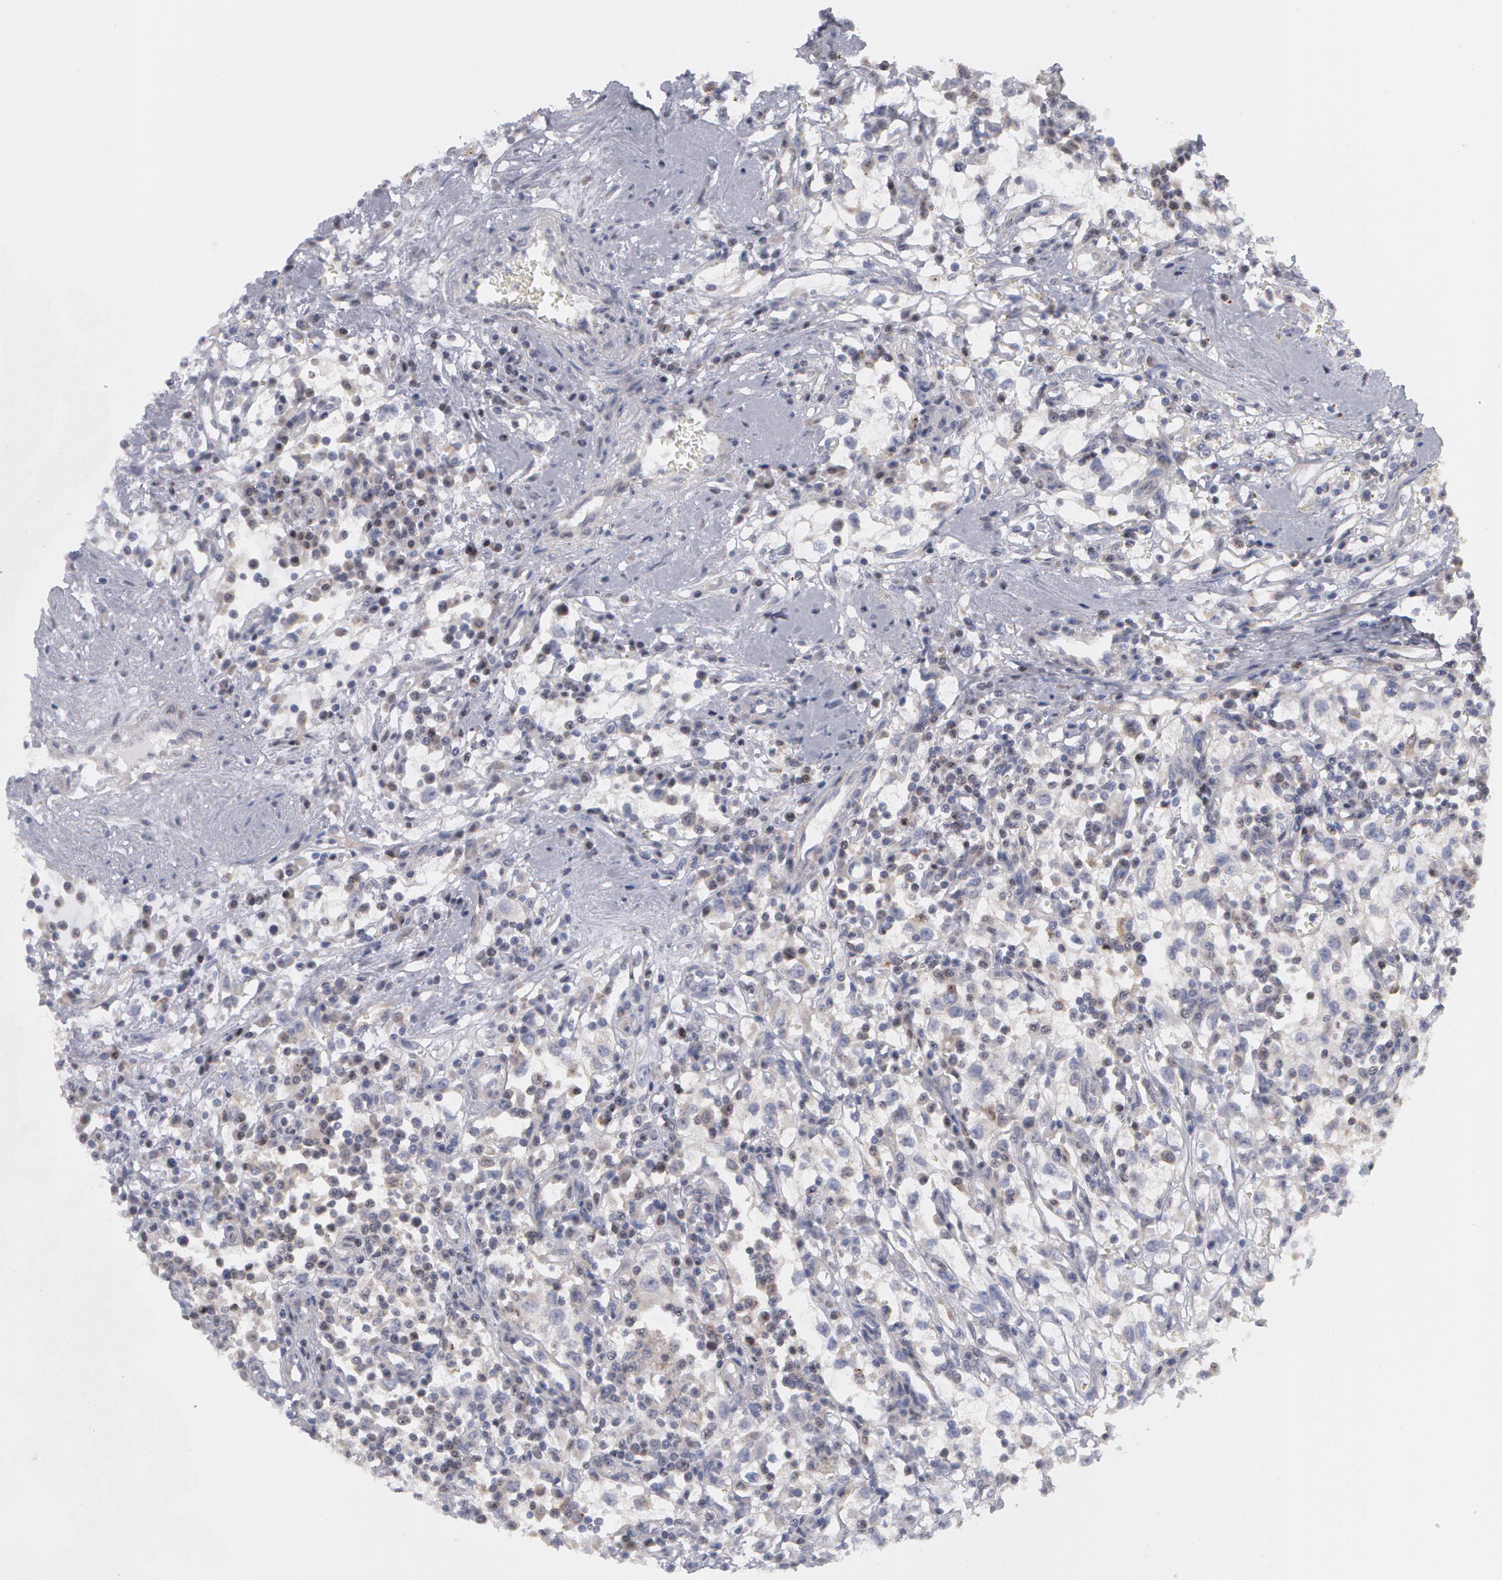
{"staining": {"intensity": "negative", "quantity": "none", "location": "none"}, "tissue": "renal cancer", "cell_type": "Tumor cells", "image_type": "cancer", "snomed": [{"axis": "morphology", "description": "Adenocarcinoma, NOS"}, {"axis": "topography", "description": "Kidney"}], "caption": "This is an immunohistochemistry (IHC) histopathology image of human renal cancer. There is no positivity in tumor cells.", "gene": "ERBB2", "patient": {"sex": "male", "age": 82}}